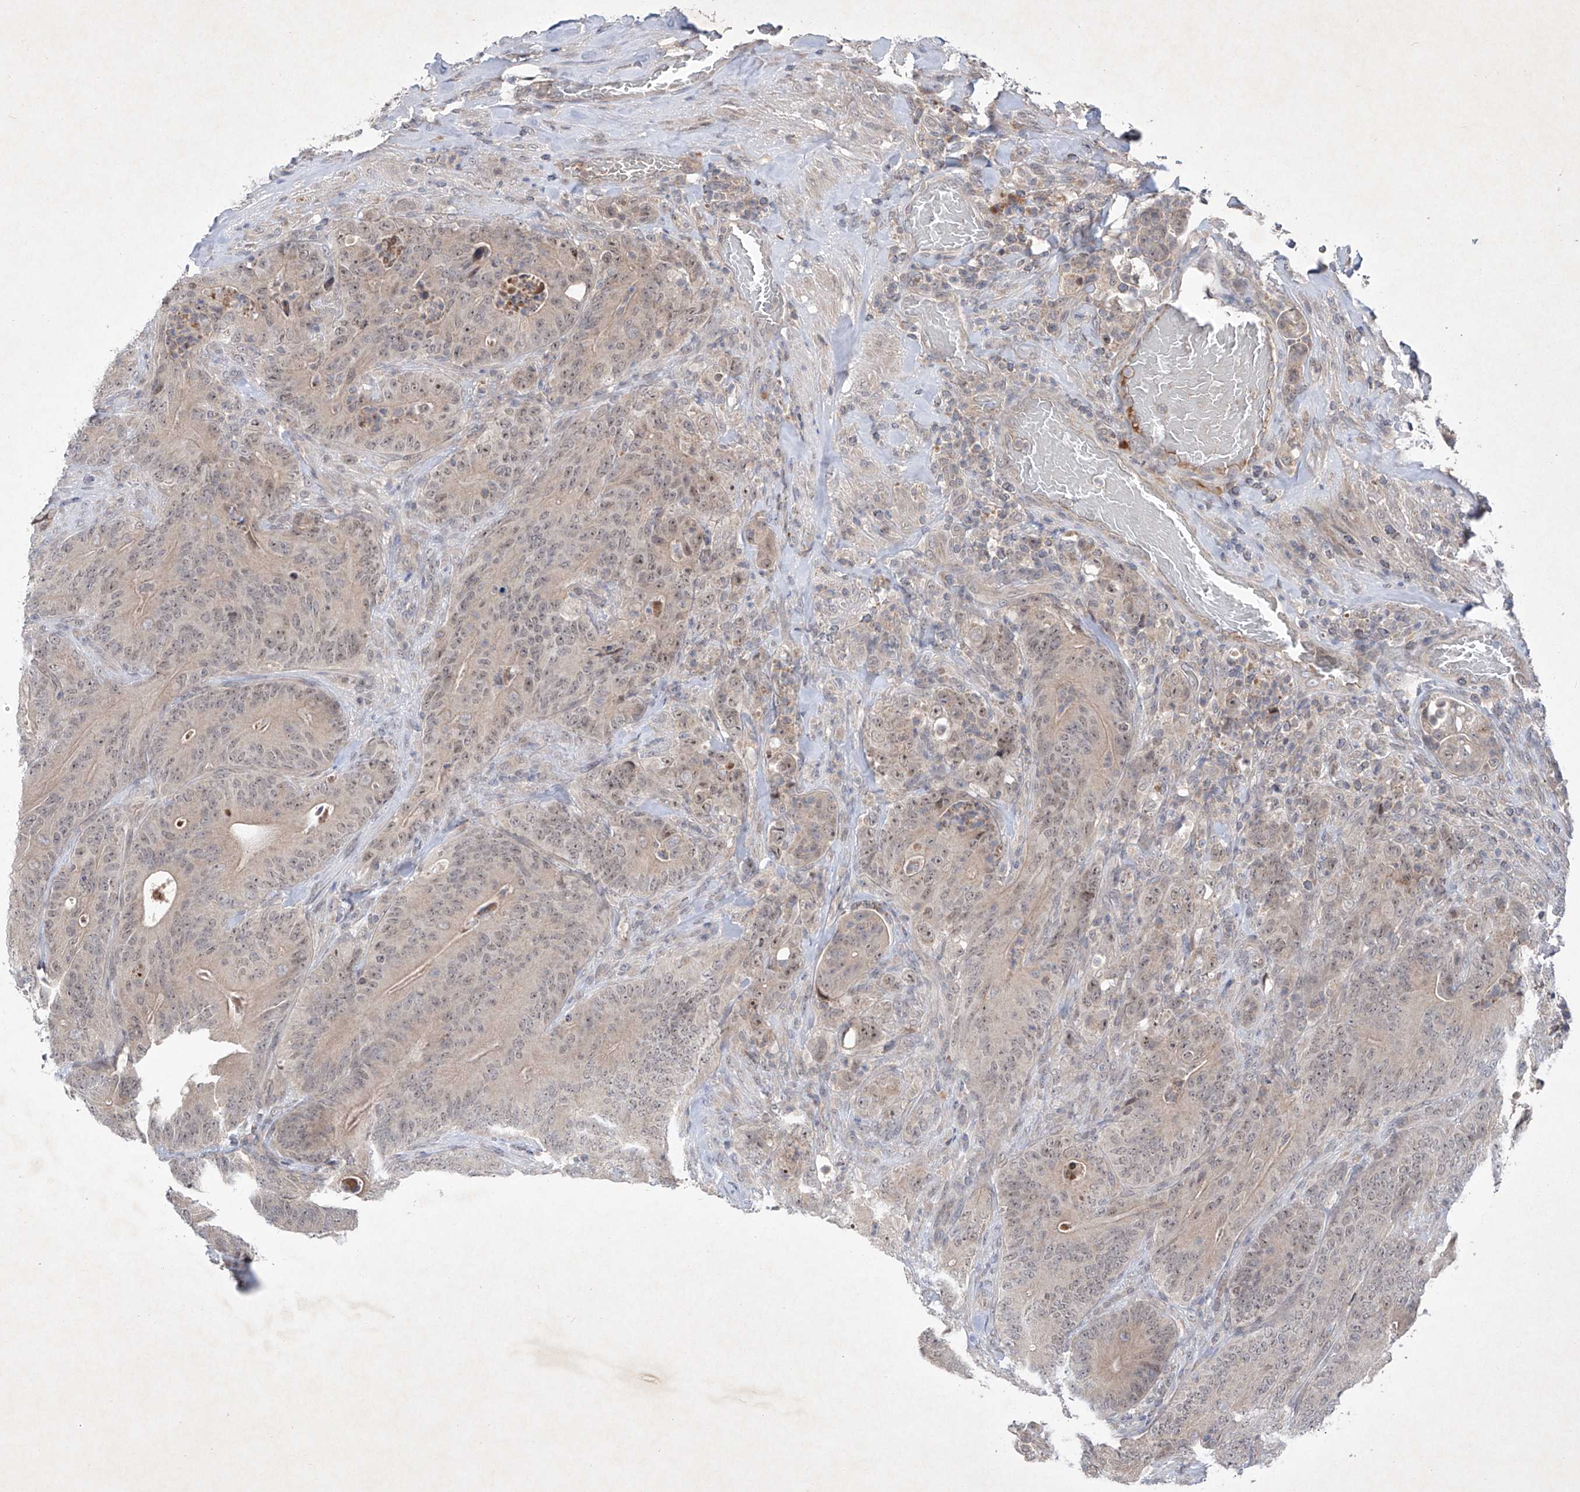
{"staining": {"intensity": "weak", "quantity": ">75%", "location": "cytoplasmic/membranous,nuclear"}, "tissue": "colorectal cancer", "cell_type": "Tumor cells", "image_type": "cancer", "snomed": [{"axis": "morphology", "description": "Normal tissue, NOS"}, {"axis": "topography", "description": "Colon"}], "caption": "A high-resolution micrograph shows immunohistochemistry (IHC) staining of colorectal cancer, which displays weak cytoplasmic/membranous and nuclear staining in approximately >75% of tumor cells.", "gene": "FAM135A", "patient": {"sex": "female", "age": 82}}